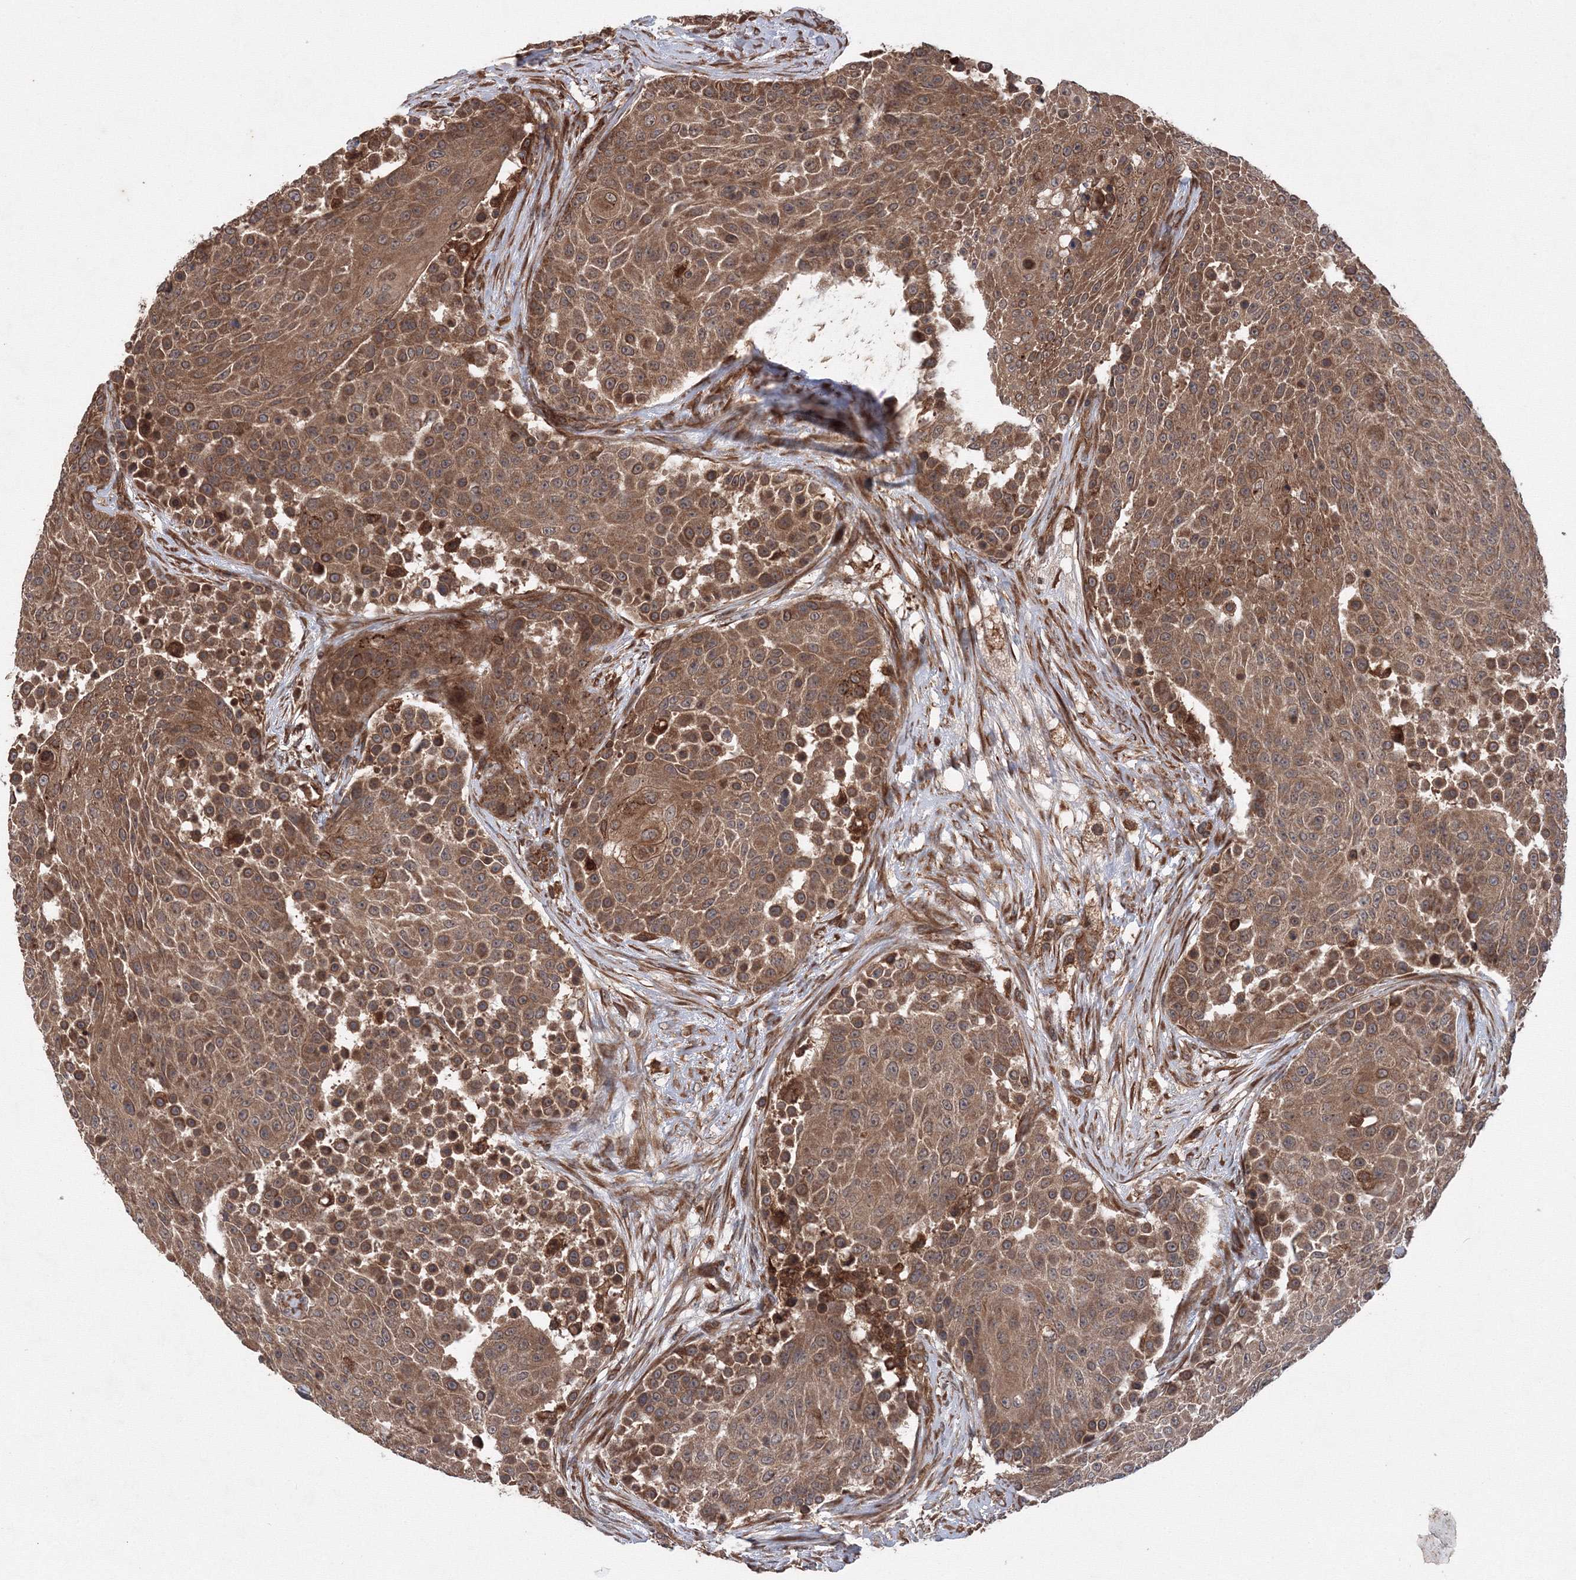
{"staining": {"intensity": "moderate", "quantity": ">75%", "location": "cytoplasmic/membranous"}, "tissue": "urothelial cancer", "cell_type": "Tumor cells", "image_type": "cancer", "snomed": [{"axis": "morphology", "description": "Urothelial carcinoma, High grade"}, {"axis": "topography", "description": "Urinary bladder"}], "caption": "High-grade urothelial carcinoma was stained to show a protein in brown. There is medium levels of moderate cytoplasmic/membranous positivity in about >75% of tumor cells.", "gene": "ATG3", "patient": {"sex": "female", "age": 63}}